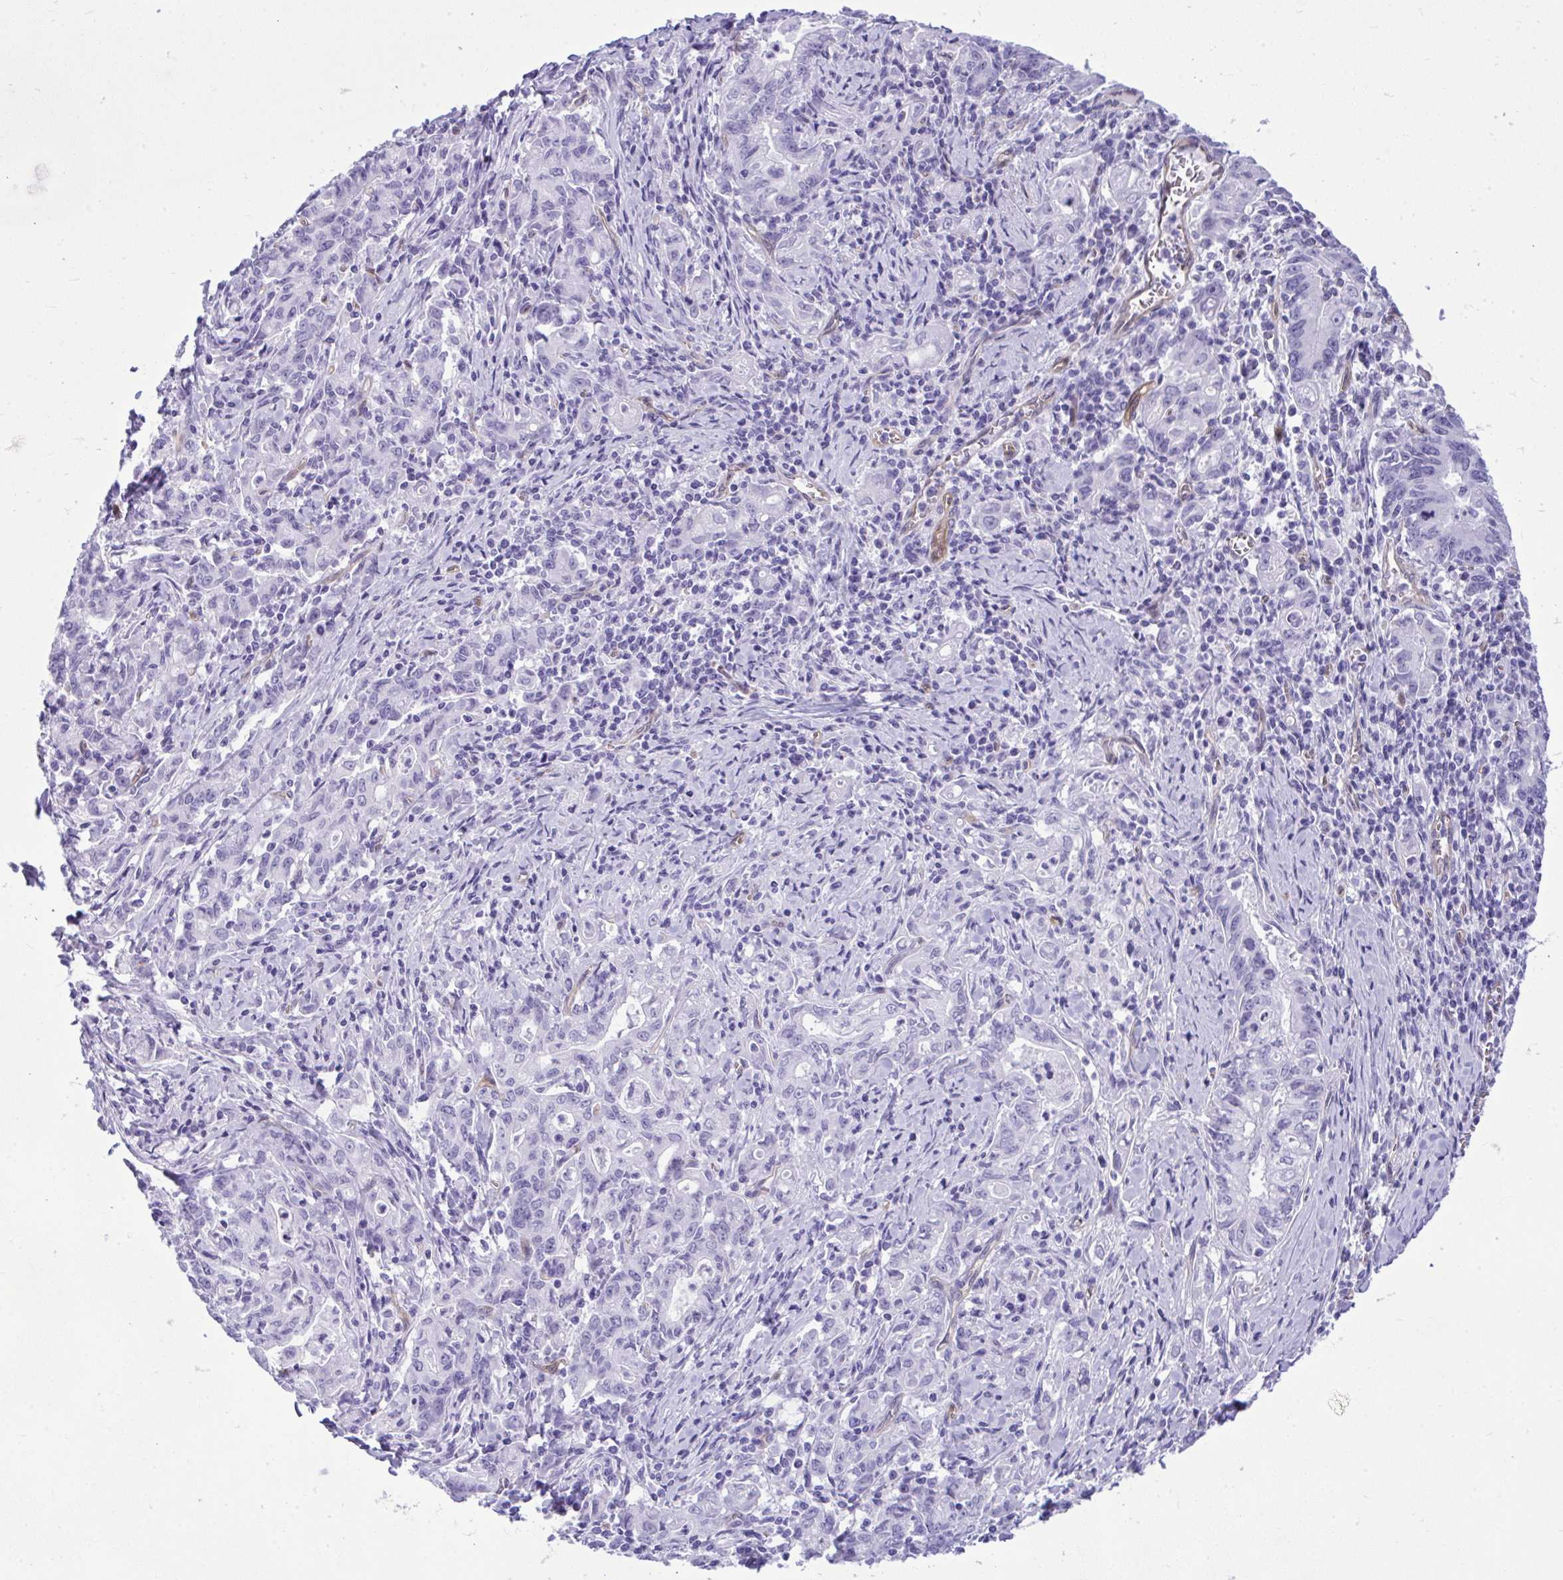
{"staining": {"intensity": "negative", "quantity": "none", "location": "none"}, "tissue": "stomach cancer", "cell_type": "Tumor cells", "image_type": "cancer", "snomed": [{"axis": "morphology", "description": "Adenocarcinoma, NOS"}, {"axis": "topography", "description": "Stomach, upper"}], "caption": "High power microscopy photomicrograph of an IHC photomicrograph of stomach cancer, revealing no significant positivity in tumor cells.", "gene": "LIMS2", "patient": {"sex": "female", "age": 79}}